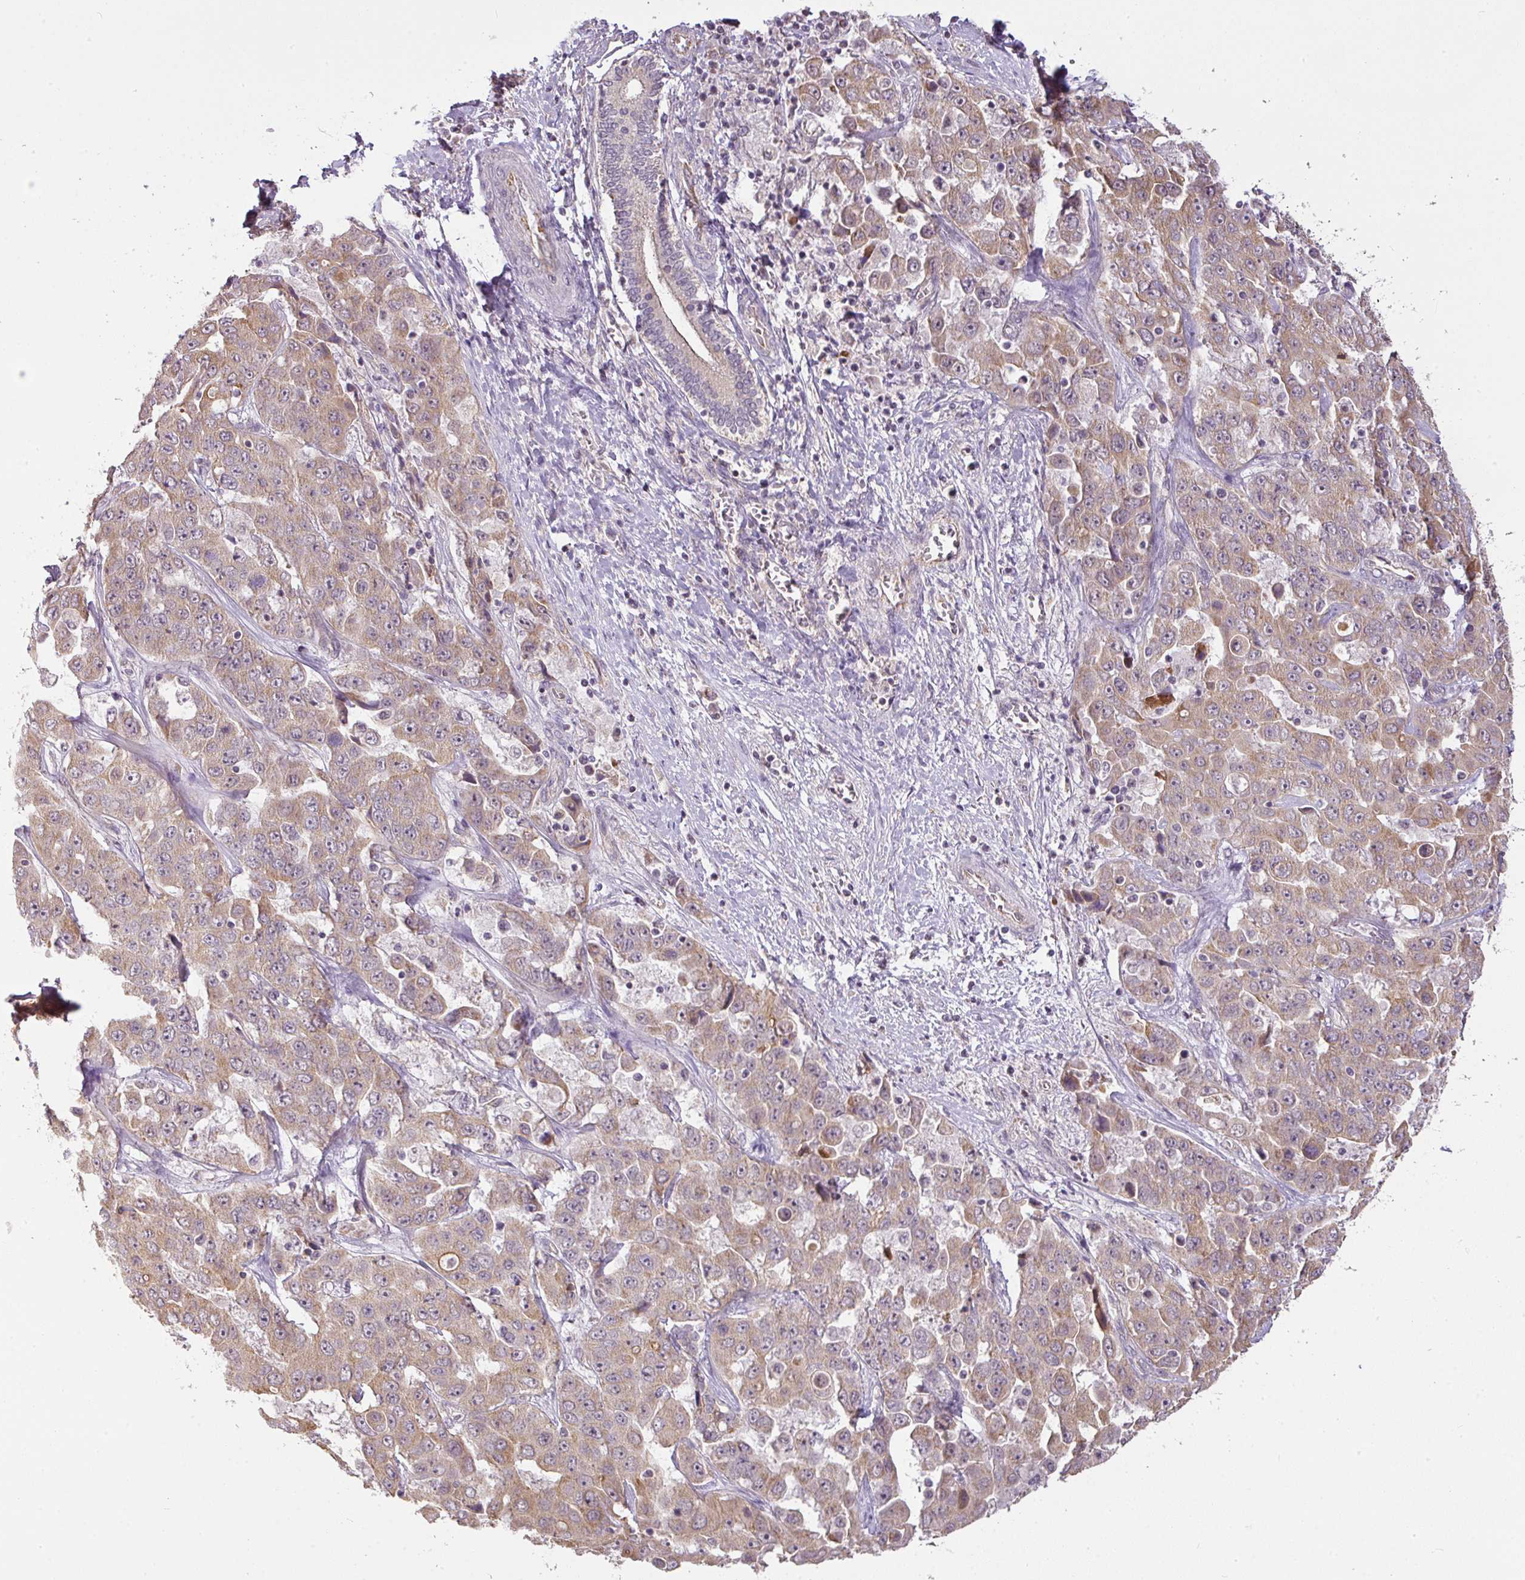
{"staining": {"intensity": "moderate", "quantity": ">75%", "location": "cytoplasmic/membranous"}, "tissue": "liver cancer", "cell_type": "Tumor cells", "image_type": "cancer", "snomed": [{"axis": "morphology", "description": "Cholangiocarcinoma"}, {"axis": "topography", "description": "Liver"}], "caption": "Immunohistochemical staining of human liver cancer demonstrates moderate cytoplasmic/membranous protein positivity in approximately >75% of tumor cells. (brown staining indicates protein expression, while blue staining denotes nuclei).", "gene": "MYOM2", "patient": {"sex": "female", "age": 52}}